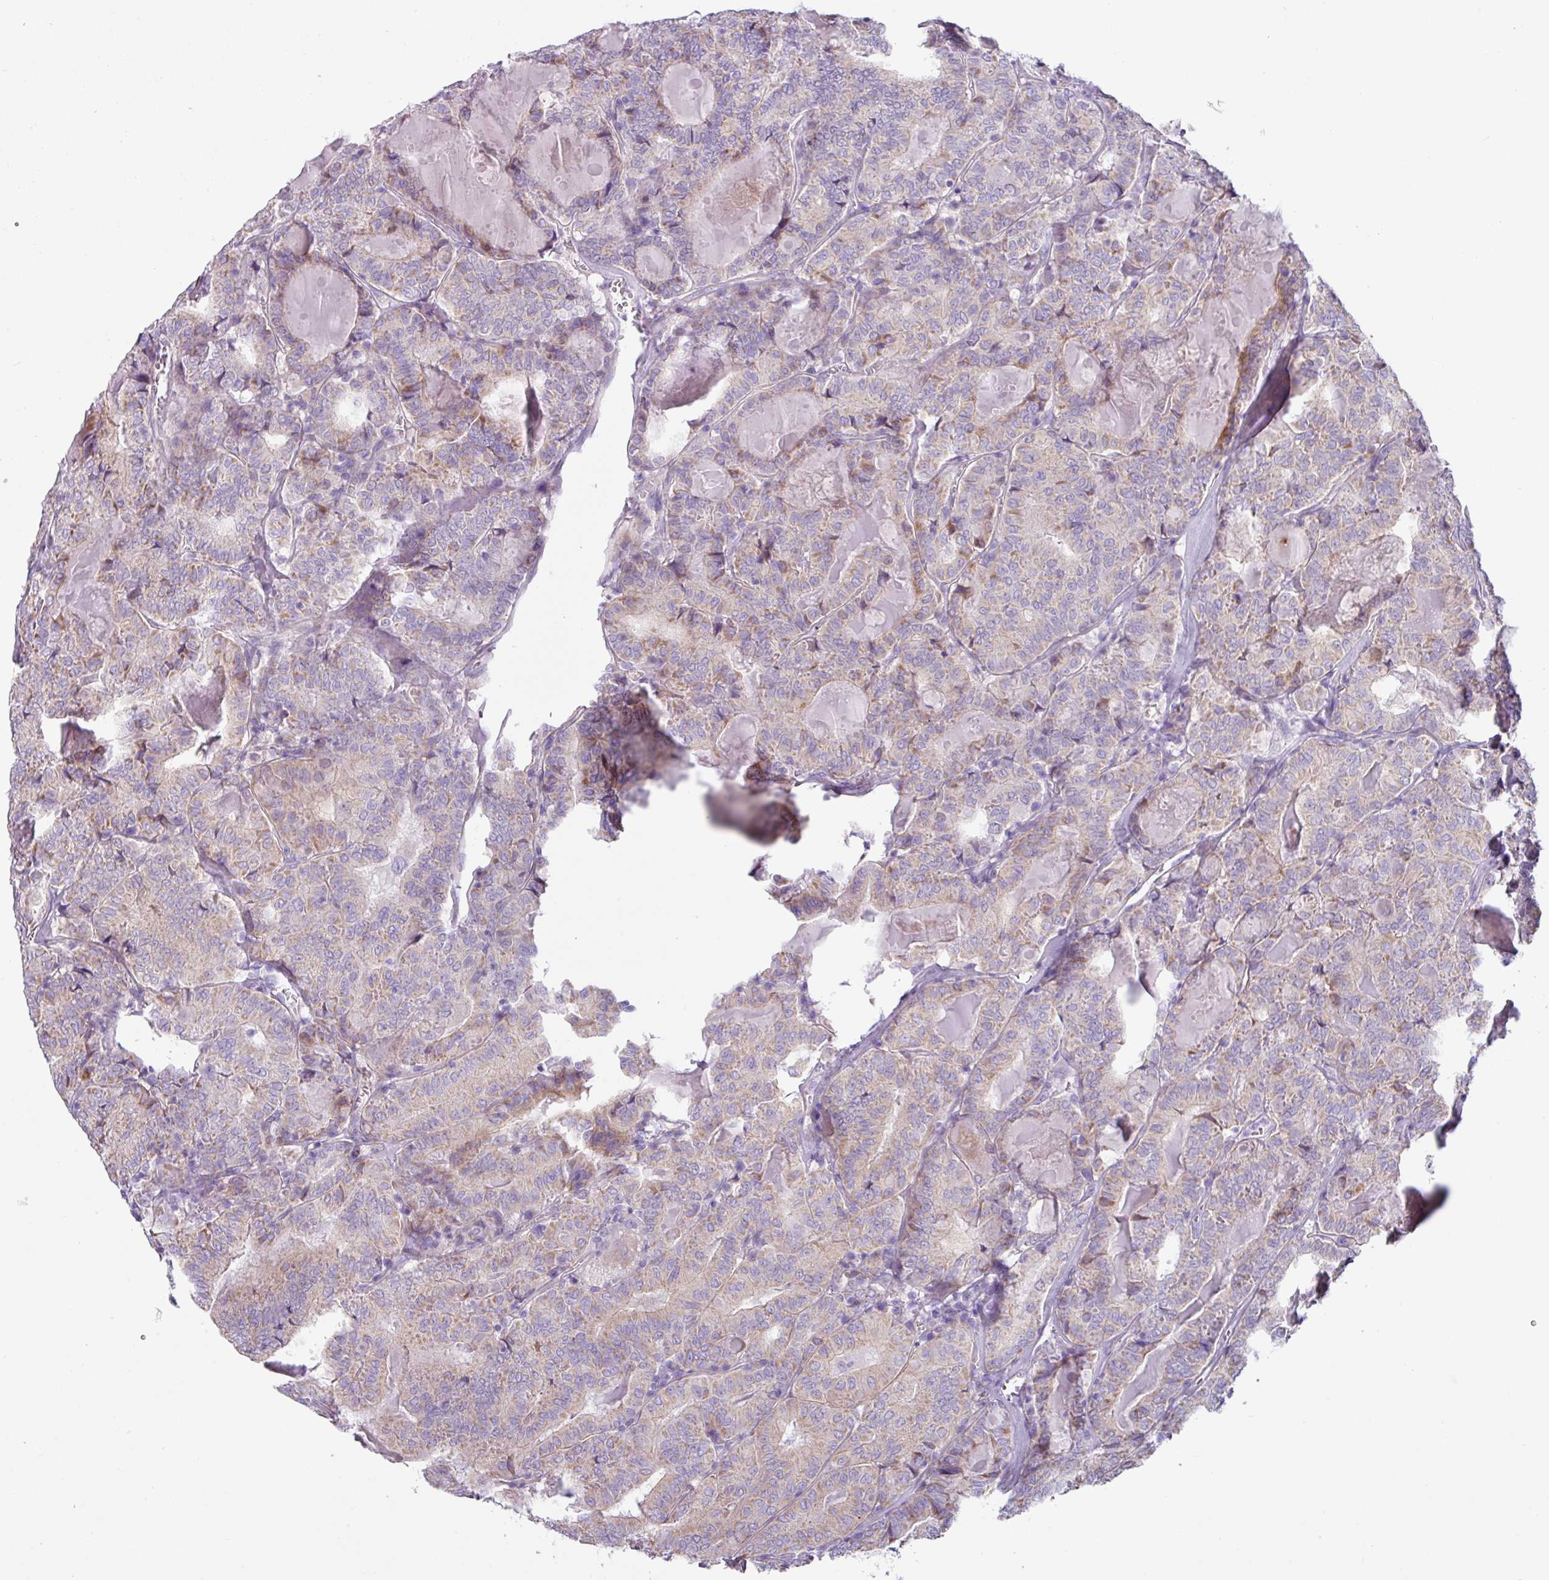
{"staining": {"intensity": "negative", "quantity": "none", "location": "none"}, "tissue": "thyroid cancer", "cell_type": "Tumor cells", "image_type": "cancer", "snomed": [{"axis": "morphology", "description": "Papillary adenocarcinoma, NOS"}, {"axis": "topography", "description": "Thyroid gland"}], "caption": "There is no significant staining in tumor cells of papillary adenocarcinoma (thyroid). (Brightfield microscopy of DAB IHC at high magnification).", "gene": "RGS16", "patient": {"sex": "female", "age": 72}}